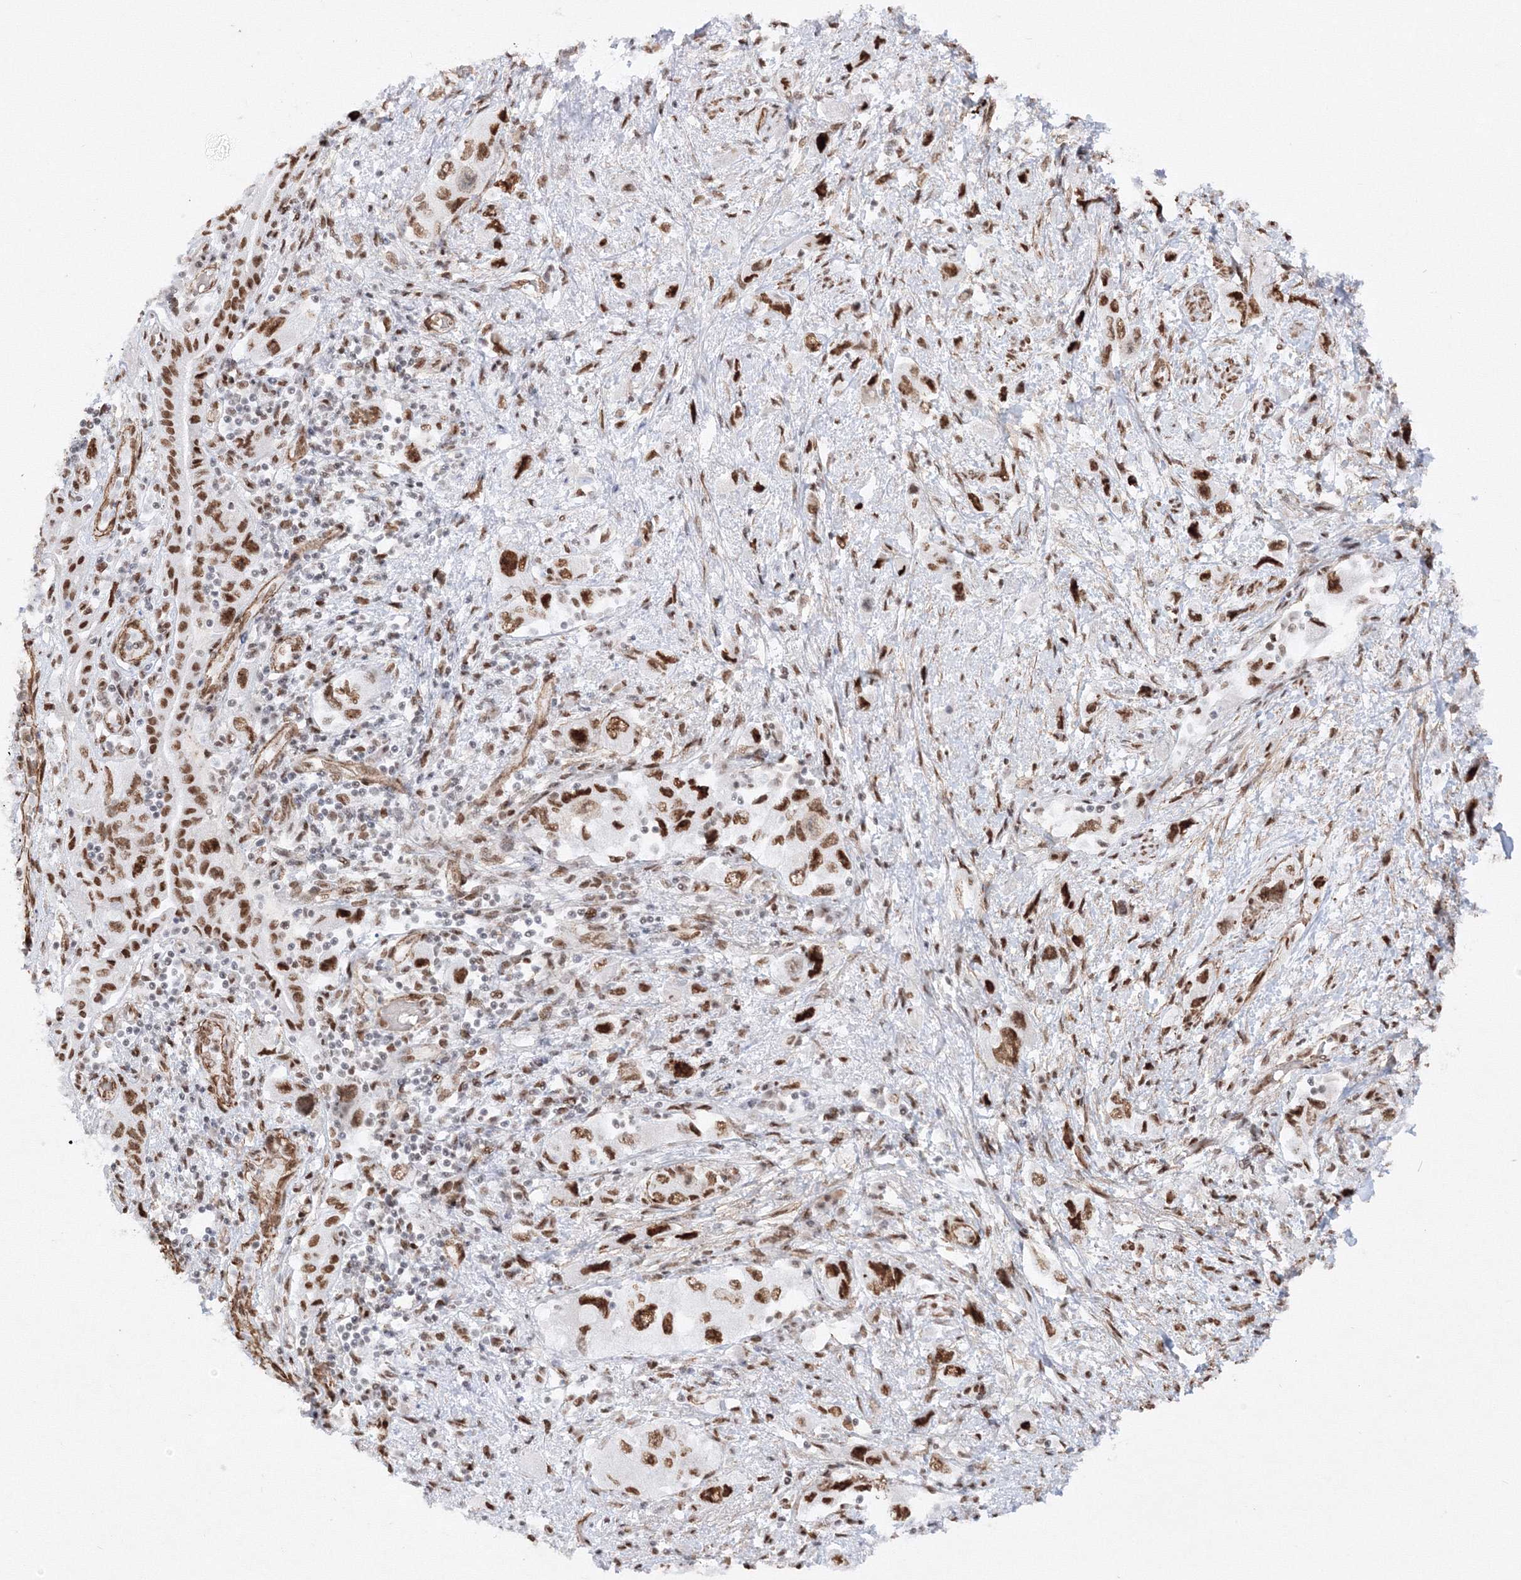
{"staining": {"intensity": "strong", "quantity": ">75%", "location": "nuclear"}, "tissue": "pancreatic cancer", "cell_type": "Tumor cells", "image_type": "cancer", "snomed": [{"axis": "morphology", "description": "Adenocarcinoma, NOS"}, {"axis": "topography", "description": "Pancreas"}], "caption": "This image demonstrates pancreatic cancer (adenocarcinoma) stained with IHC to label a protein in brown. The nuclear of tumor cells show strong positivity for the protein. Nuclei are counter-stained blue.", "gene": "ZNF638", "patient": {"sex": "female", "age": 73}}